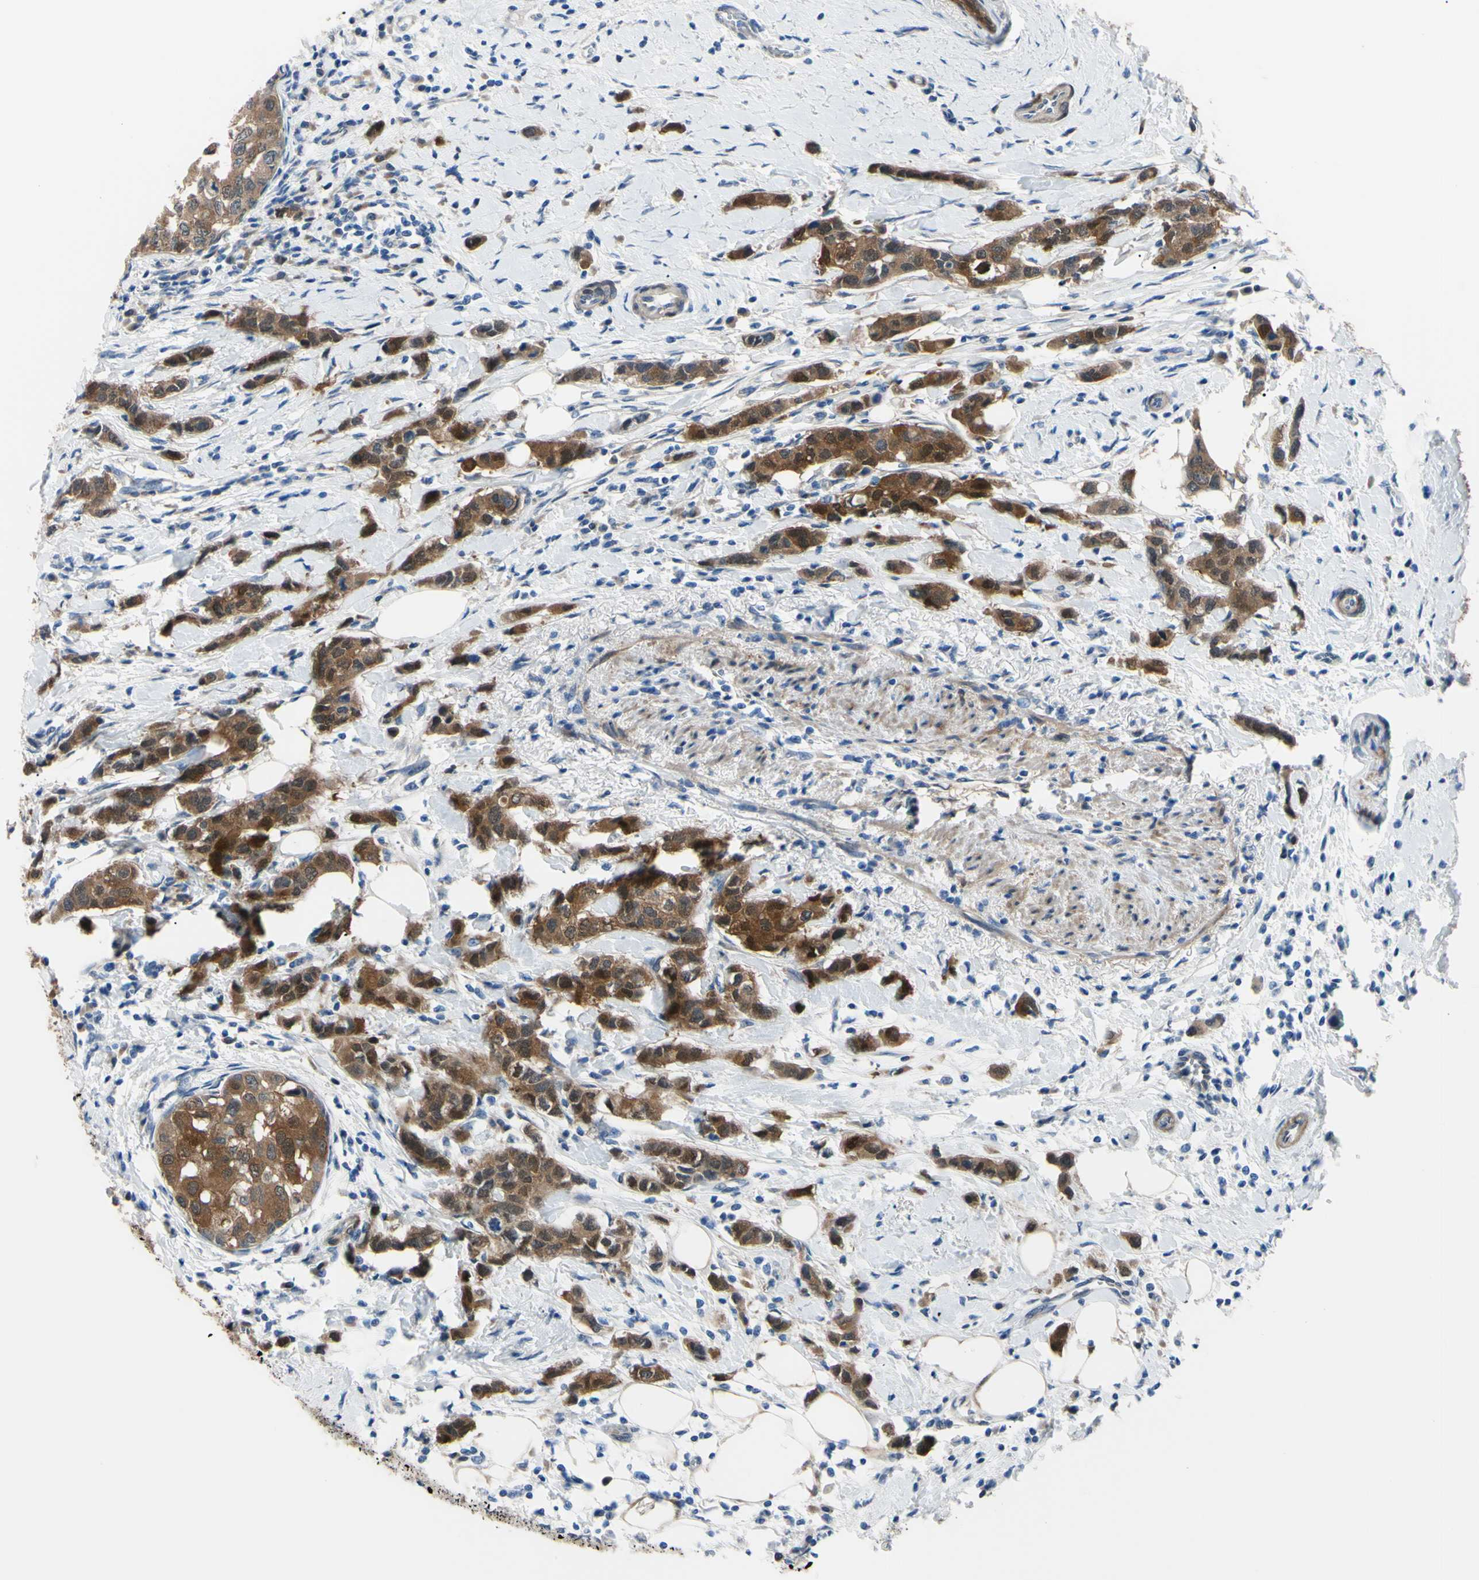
{"staining": {"intensity": "strong", "quantity": ">75%", "location": "cytoplasmic/membranous,nuclear"}, "tissue": "breast cancer", "cell_type": "Tumor cells", "image_type": "cancer", "snomed": [{"axis": "morphology", "description": "Normal tissue, NOS"}, {"axis": "morphology", "description": "Duct carcinoma"}, {"axis": "topography", "description": "Breast"}], "caption": "Strong cytoplasmic/membranous and nuclear protein positivity is identified in about >75% of tumor cells in breast cancer (intraductal carcinoma).", "gene": "NOL3", "patient": {"sex": "female", "age": 50}}